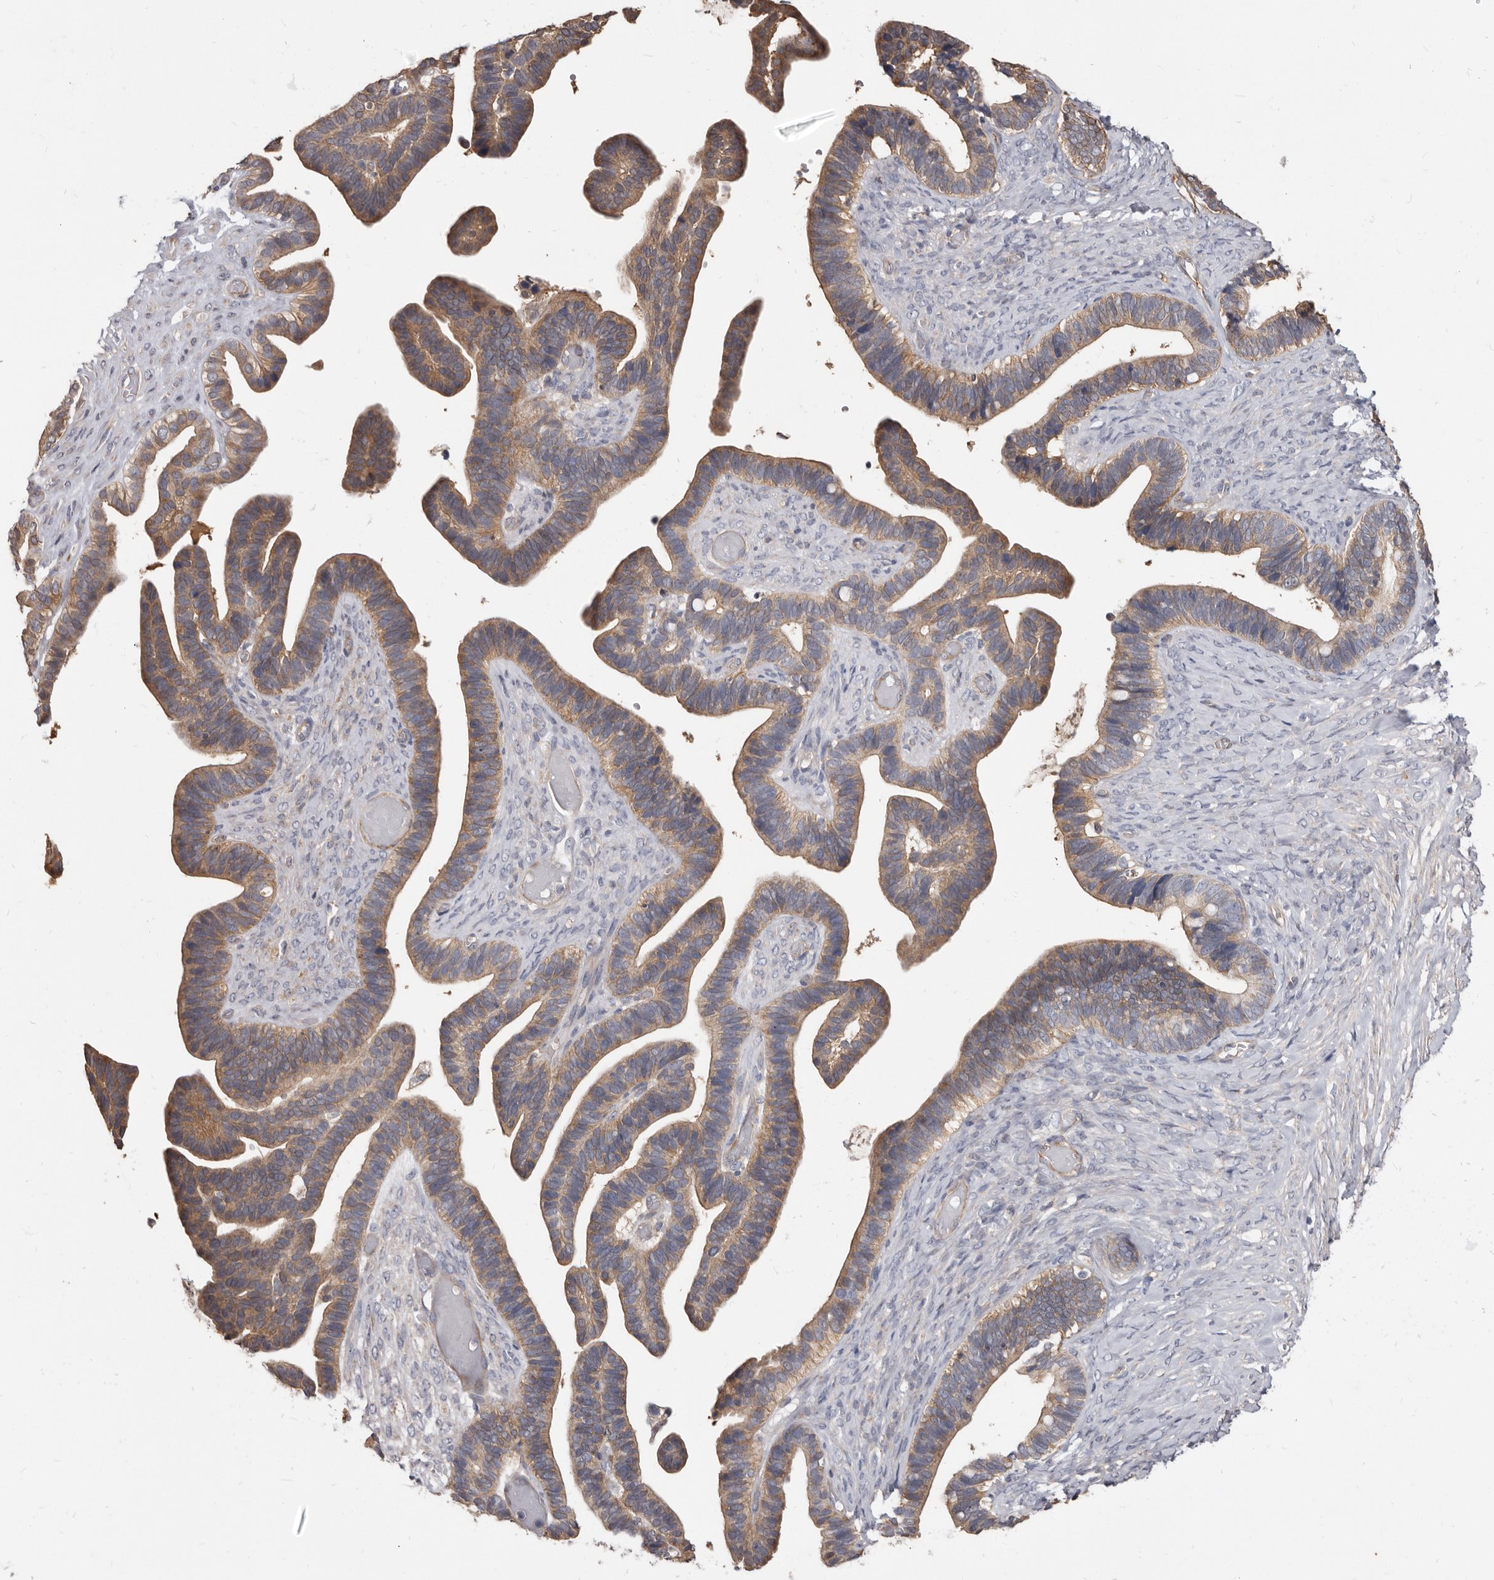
{"staining": {"intensity": "moderate", "quantity": ">75%", "location": "cytoplasmic/membranous"}, "tissue": "ovarian cancer", "cell_type": "Tumor cells", "image_type": "cancer", "snomed": [{"axis": "morphology", "description": "Cystadenocarcinoma, serous, NOS"}, {"axis": "topography", "description": "Ovary"}], "caption": "There is medium levels of moderate cytoplasmic/membranous positivity in tumor cells of ovarian serous cystadenocarcinoma, as demonstrated by immunohistochemical staining (brown color).", "gene": "FMO2", "patient": {"sex": "female", "age": 56}}